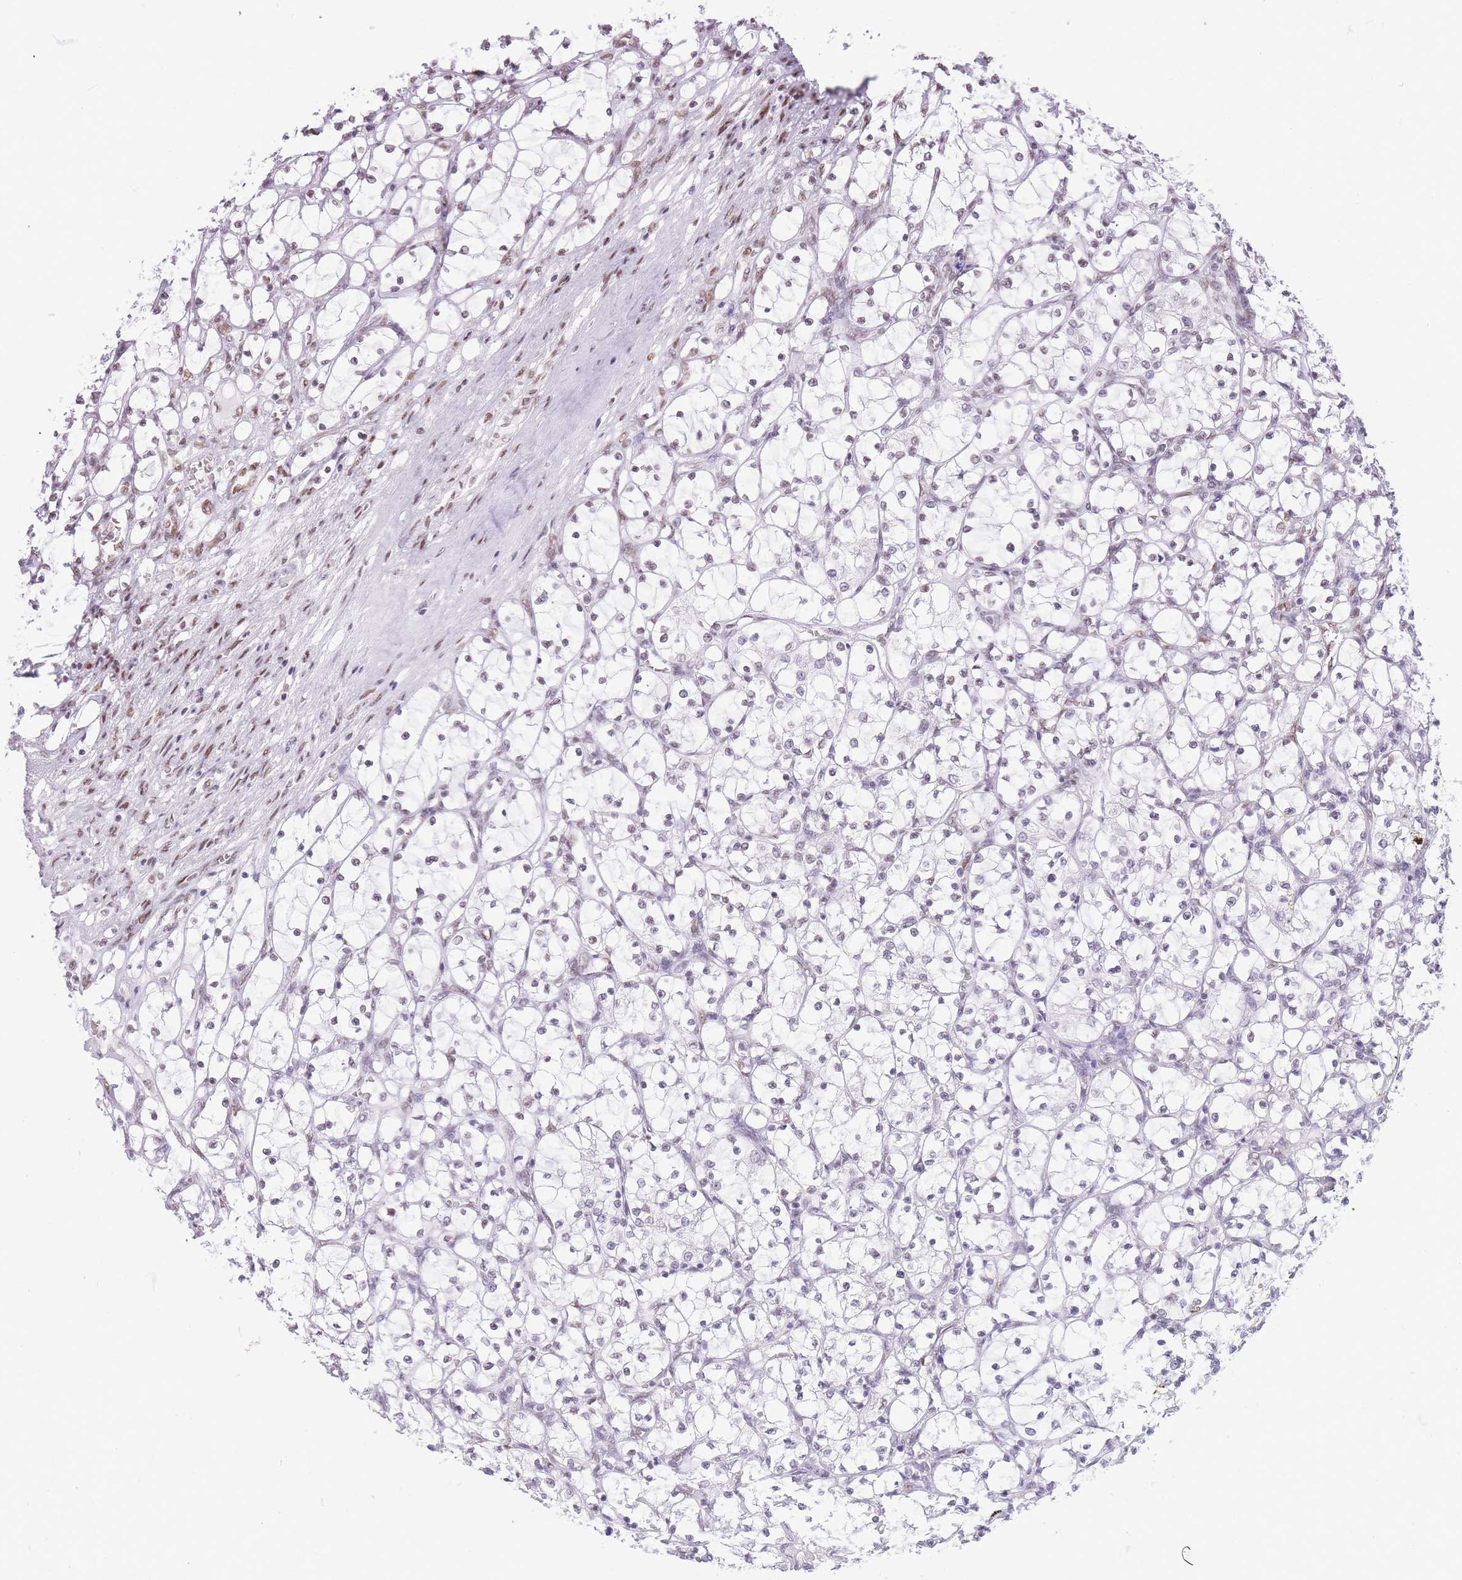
{"staining": {"intensity": "negative", "quantity": "none", "location": "none"}, "tissue": "renal cancer", "cell_type": "Tumor cells", "image_type": "cancer", "snomed": [{"axis": "morphology", "description": "Adenocarcinoma, NOS"}, {"axis": "topography", "description": "Kidney"}], "caption": "This image is of adenocarcinoma (renal) stained with IHC to label a protein in brown with the nuclei are counter-stained blue. There is no expression in tumor cells.", "gene": "HNRNPUL1", "patient": {"sex": "female", "age": 69}}